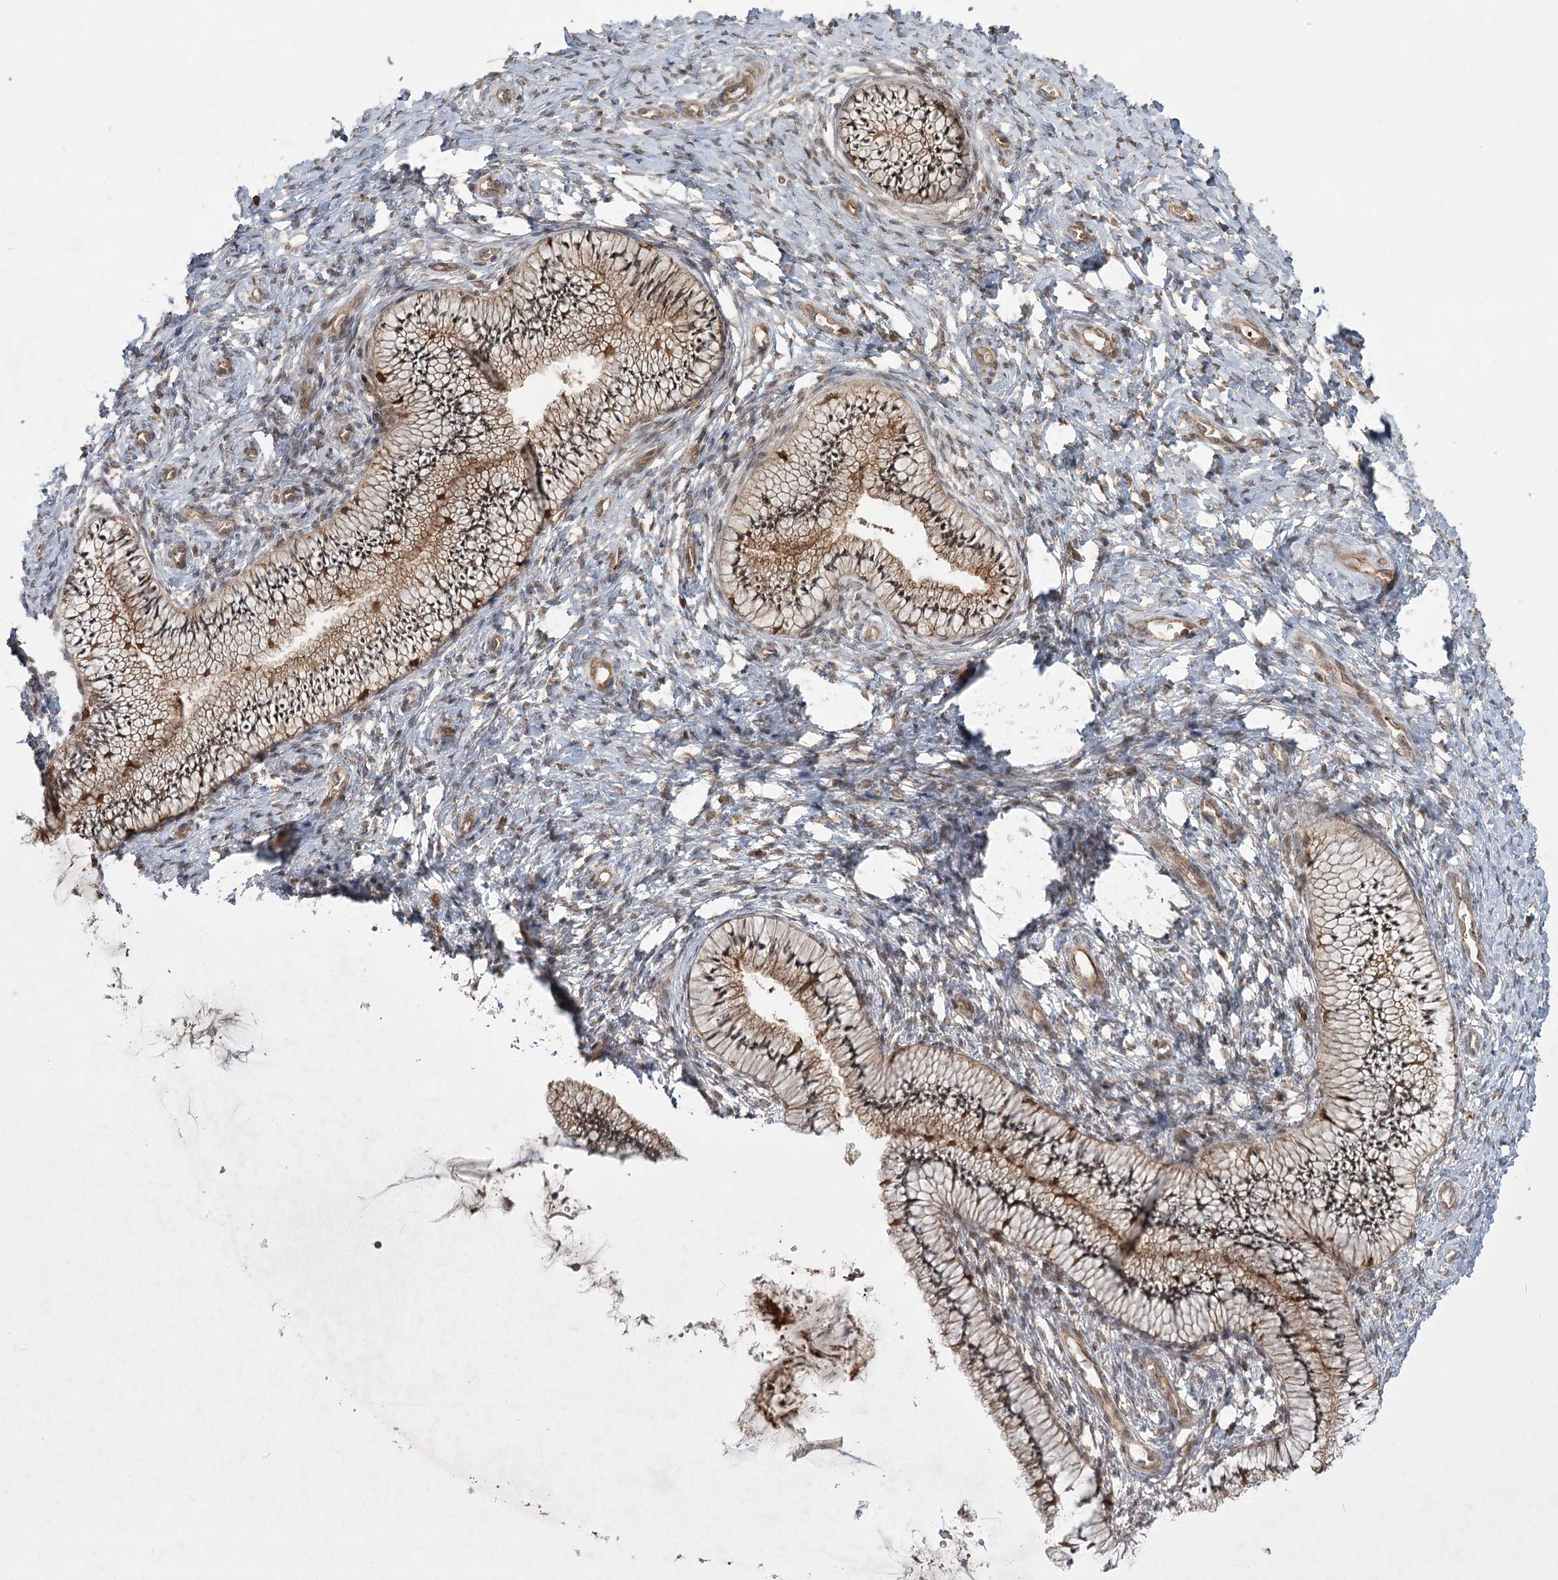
{"staining": {"intensity": "moderate", "quantity": ">75%", "location": "cytoplasmic/membranous,nuclear"}, "tissue": "cervix", "cell_type": "Glandular cells", "image_type": "normal", "snomed": [{"axis": "morphology", "description": "Normal tissue, NOS"}, {"axis": "topography", "description": "Cervix"}], "caption": "This histopathology image displays IHC staining of benign cervix, with medium moderate cytoplasmic/membranous,nuclear positivity in about >75% of glandular cells.", "gene": "MDFIC", "patient": {"sex": "female", "age": 36}}